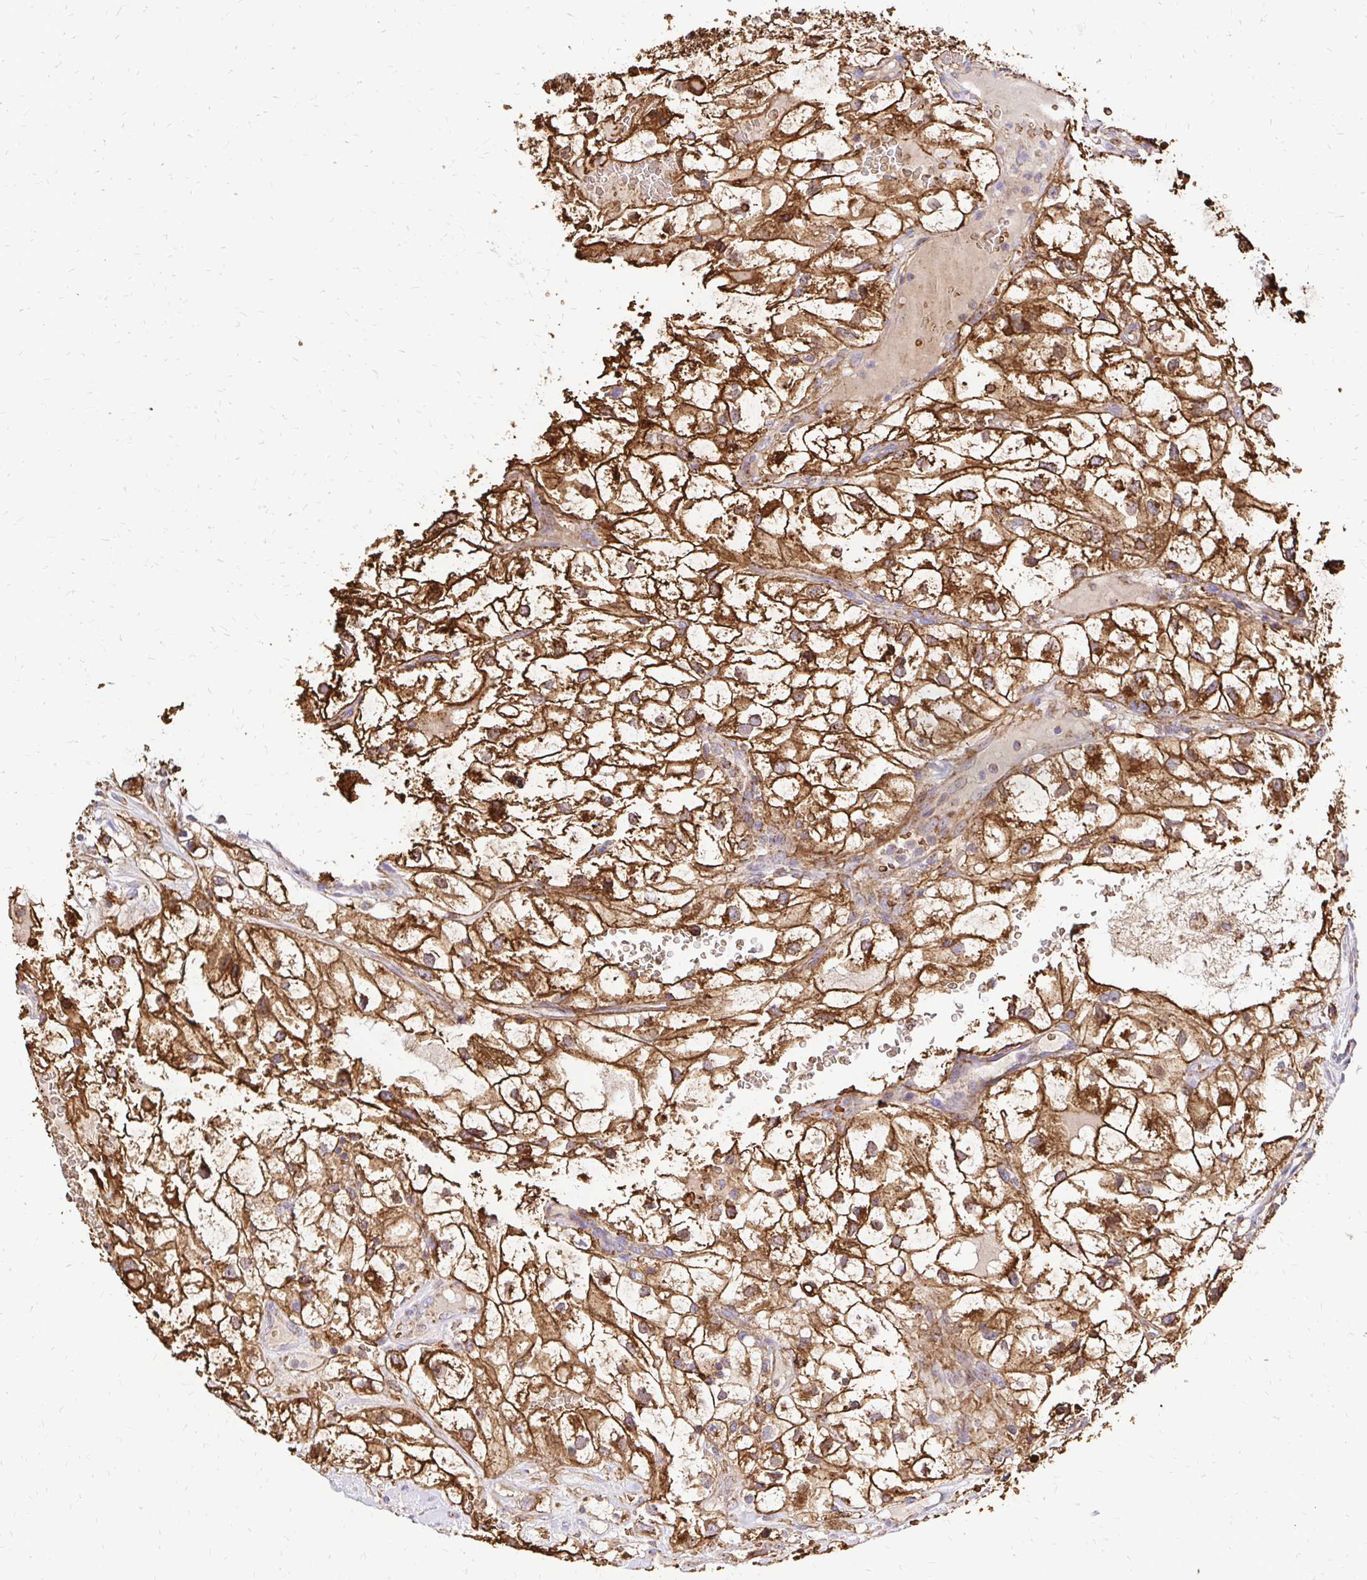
{"staining": {"intensity": "moderate", "quantity": ">75%", "location": "cytoplasmic/membranous"}, "tissue": "renal cancer", "cell_type": "Tumor cells", "image_type": "cancer", "snomed": [{"axis": "morphology", "description": "Adenocarcinoma, NOS"}, {"axis": "topography", "description": "Kidney"}], "caption": "Human renal cancer stained with a brown dye exhibits moderate cytoplasmic/membranous positive staining in approximately >75% of tumor cells.", "gene": "MRPL13", "patient": {"sex": "male", "age": 59}}